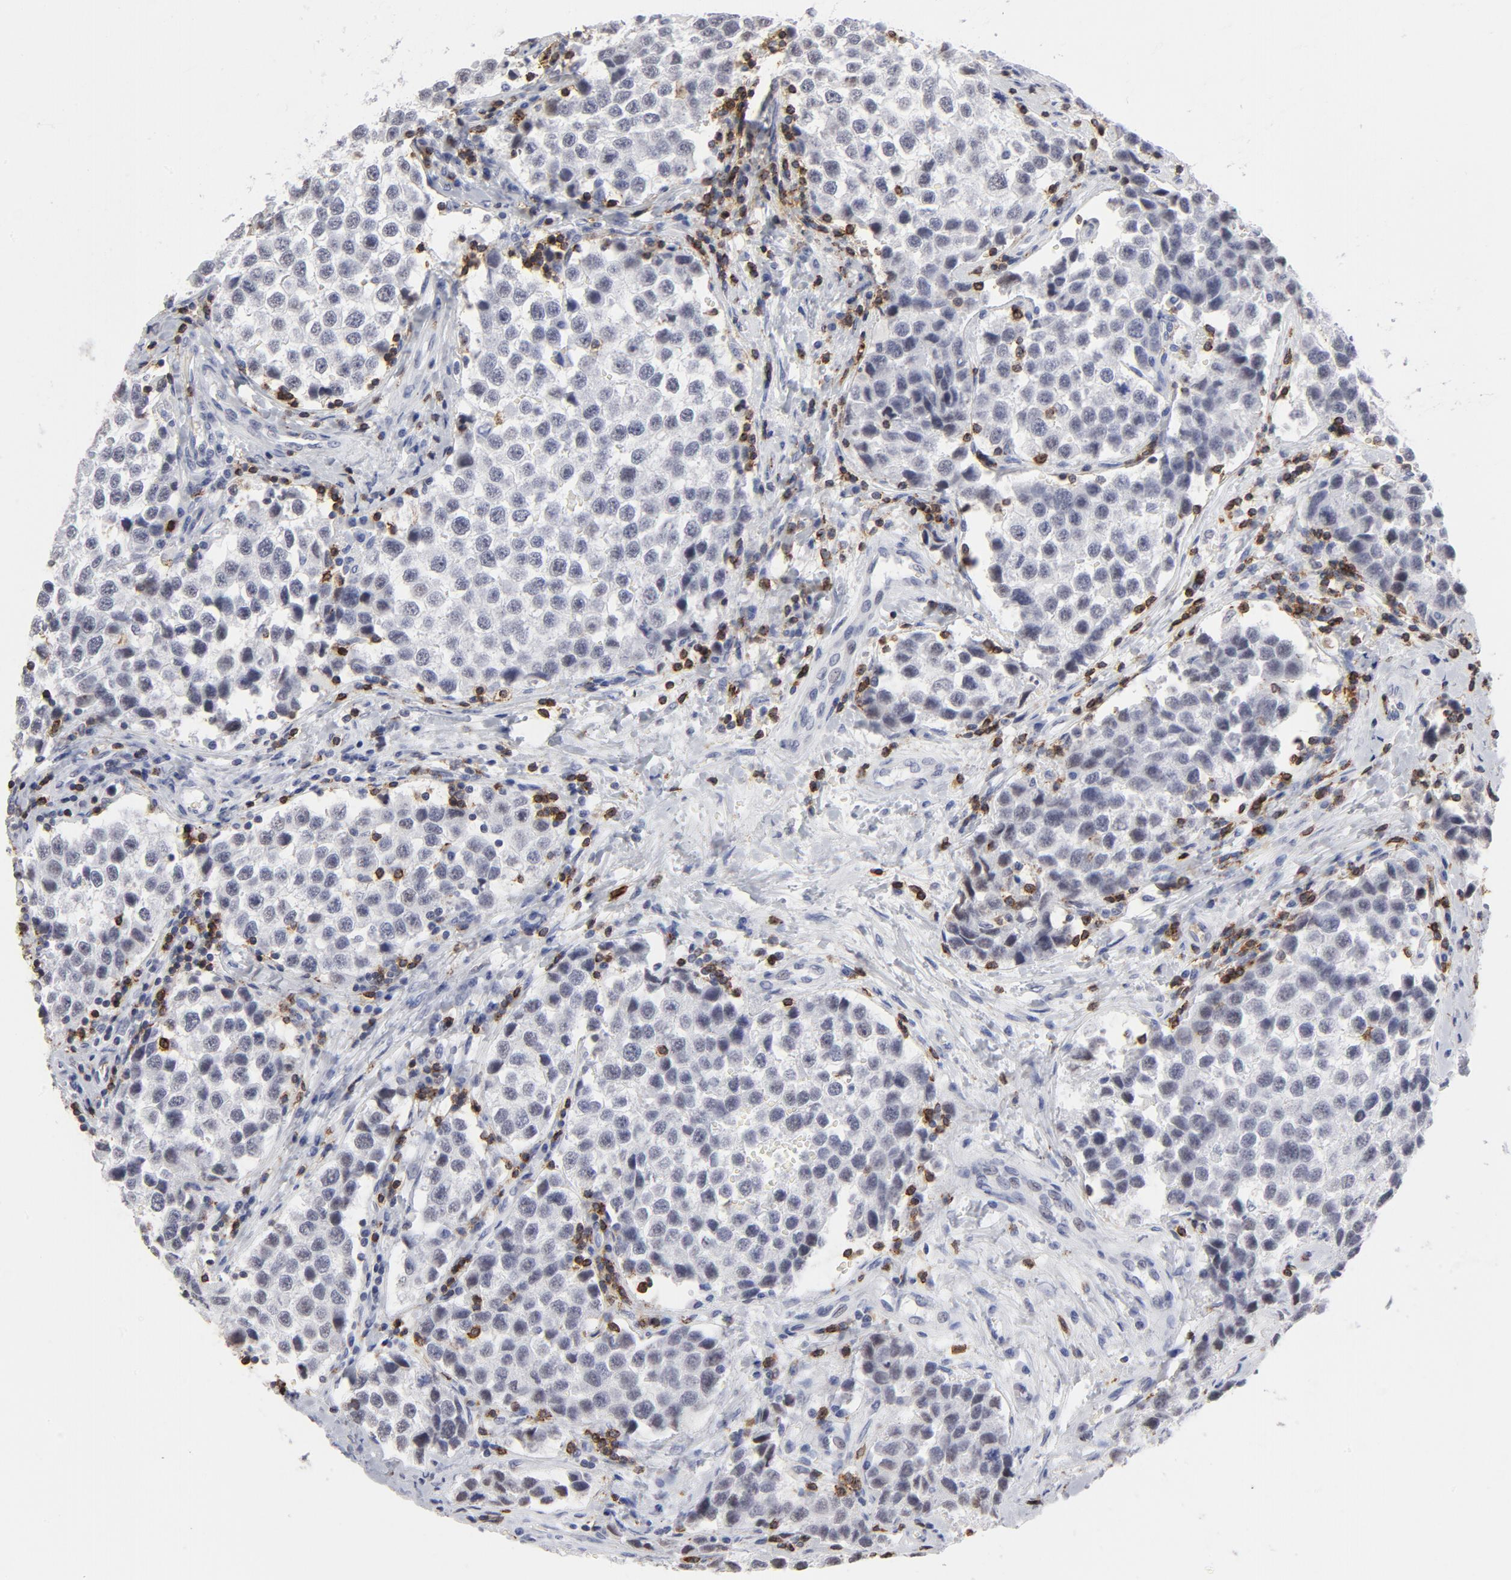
{"staining": {"intensity": "negative", "quantity": "none", "location": "none"}, "tissue": "testis cancer", "cell_type": "Tumor cells", "image_type": "cancer", "snomed": [{"axis": "morphology", "description": "Seminoma, NOS"}, {"axis": "topography", "description": "Testis"}], "caption": "Protein analysis of testis seminoma shows no significant staining in tumor cells.", "gene": "CD2", "patient": {"sex": "male", "age": 39}}